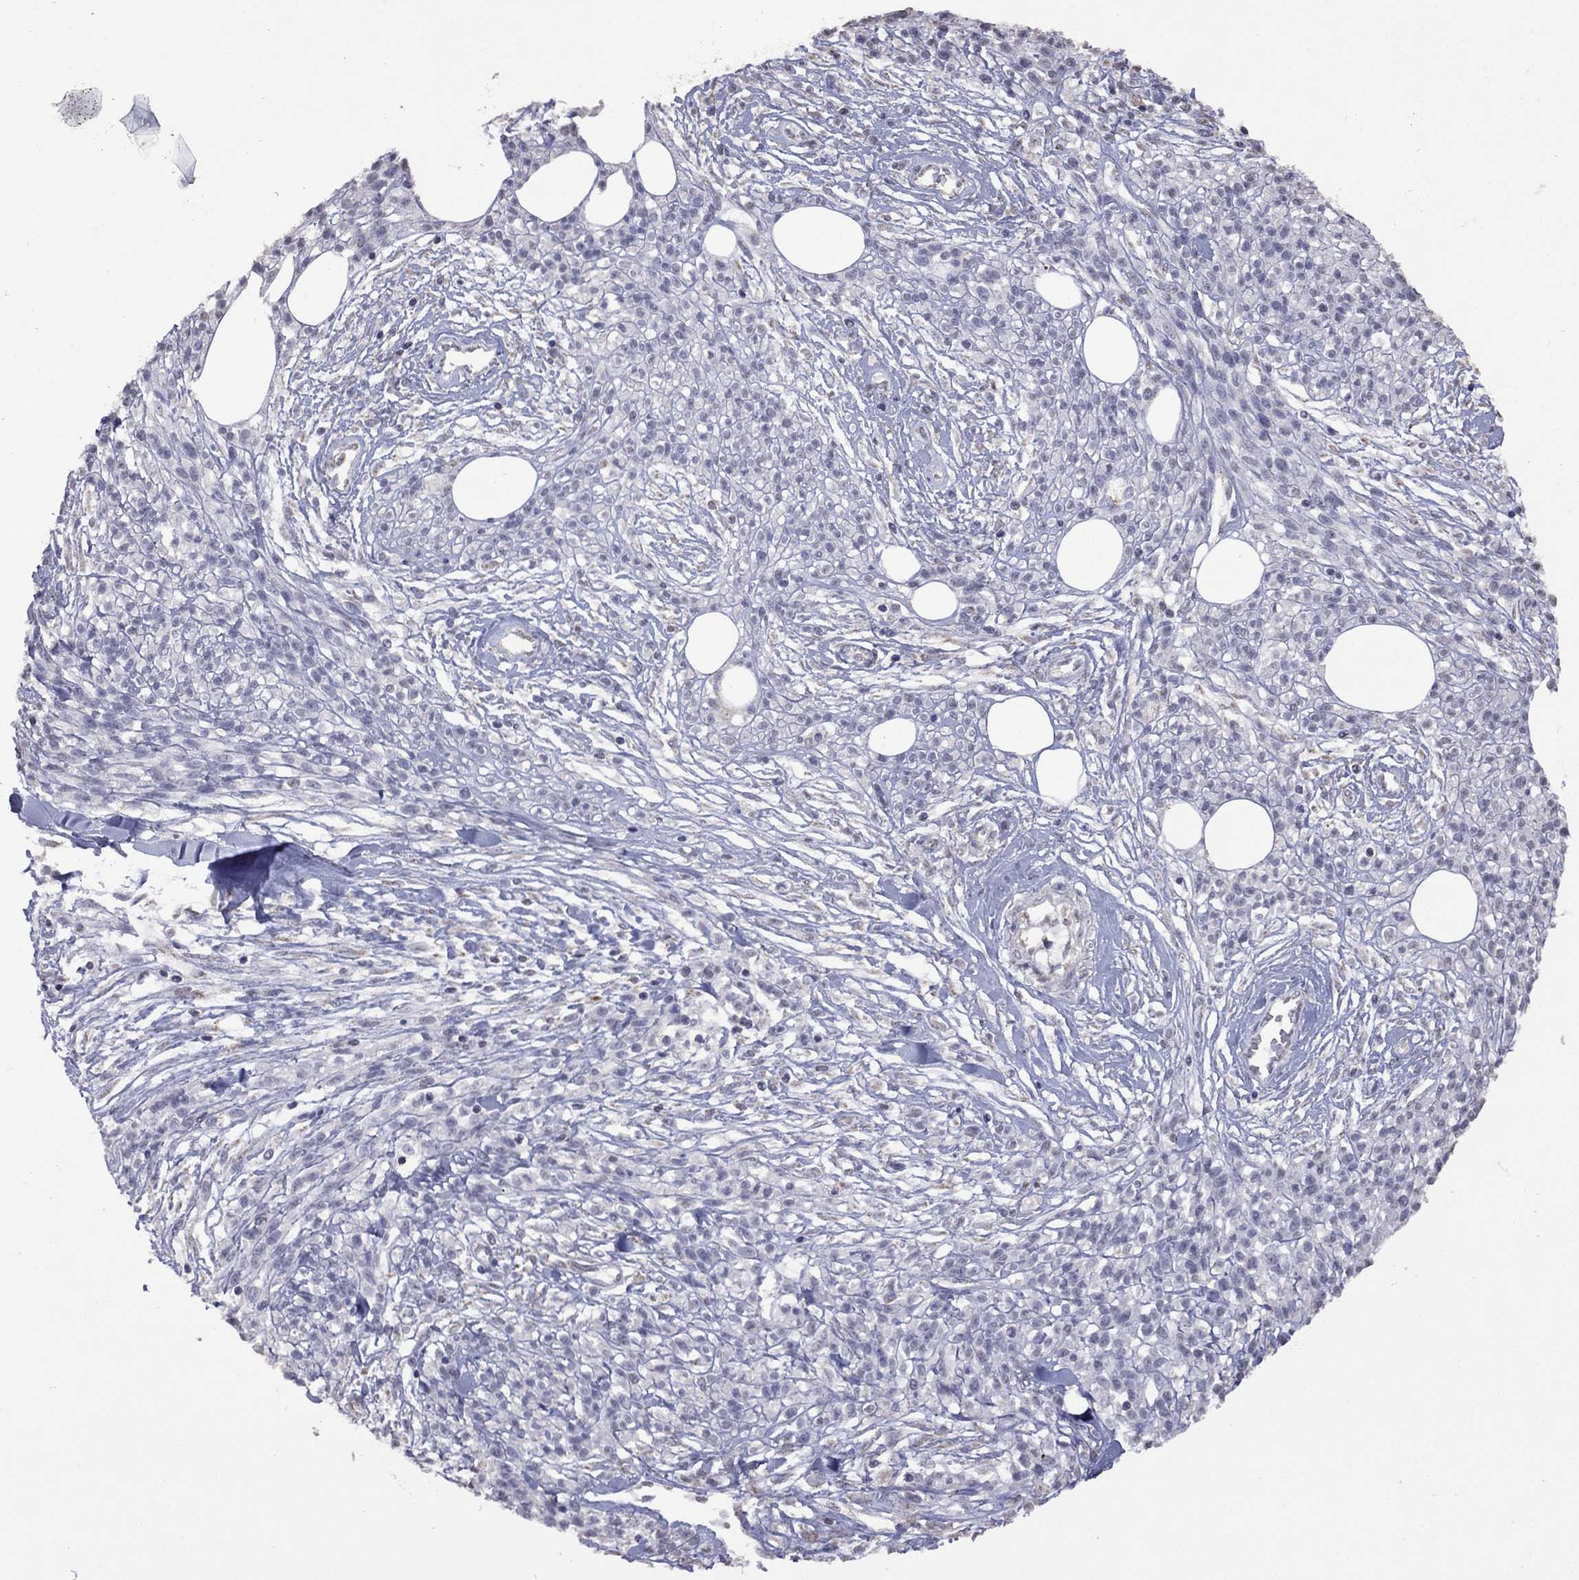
{"staining": {"intensity": "negative", "quantity": "none", "location": "none"}, "tissue": "melanoma", "cell_type": "Tumor cells", "image_type": "cancer", "snomed": [{"axis": "morphology", "description": "Malignant melanoma, NOS"}, {"axis": "topography", "description": "Skin"}, {"axis": "topography", "description": "Skin of trunk"}], "caption": "Malignant melanoma was stained to show a protein in brown. There is no significant expression in tumor cells.", "gene": "NDUFB1", "patient": {"sex": "male", "age": 74}}